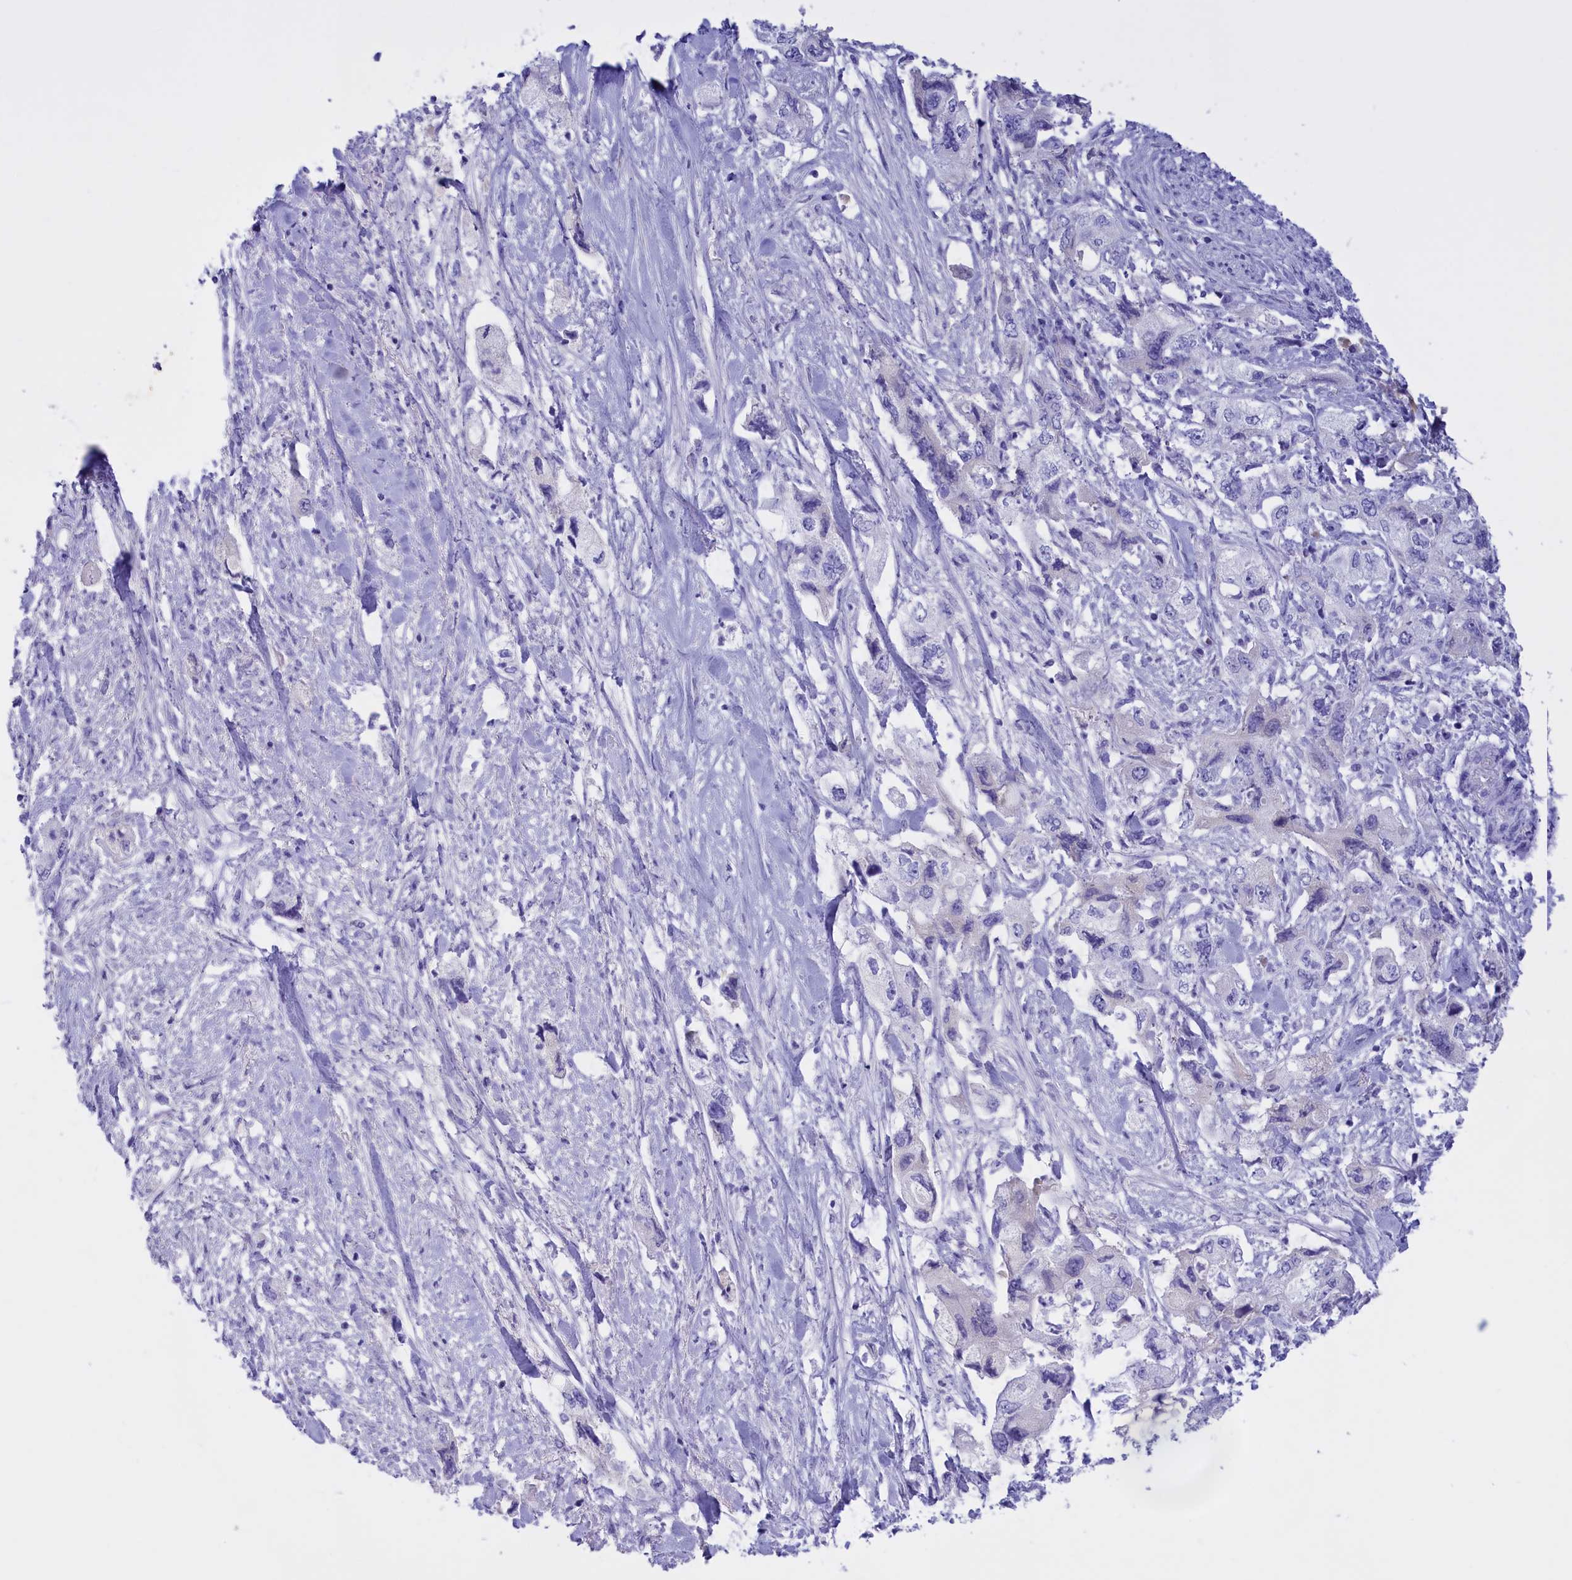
{"staining": {"intensity": "negative", "quantity": "none", "location": "none"}, "tissue": "pancreatic cancer", "cell_type": "Tumor cells", "image_type": "cancer", "snomed": [{"axis": "morphology", "description": "Adenocarcinoma, NOS"}, {"axis": "topography", "description": "Pancreas"}], "caption": "DAB (3,3'-diaminobenzidine) immunohistochemical staining of adenocarcinoma (pancreatic) shows no significant staining in tumor cells.", "gene": "PROK2", "patient": {"sex": "female", "age": 73}}